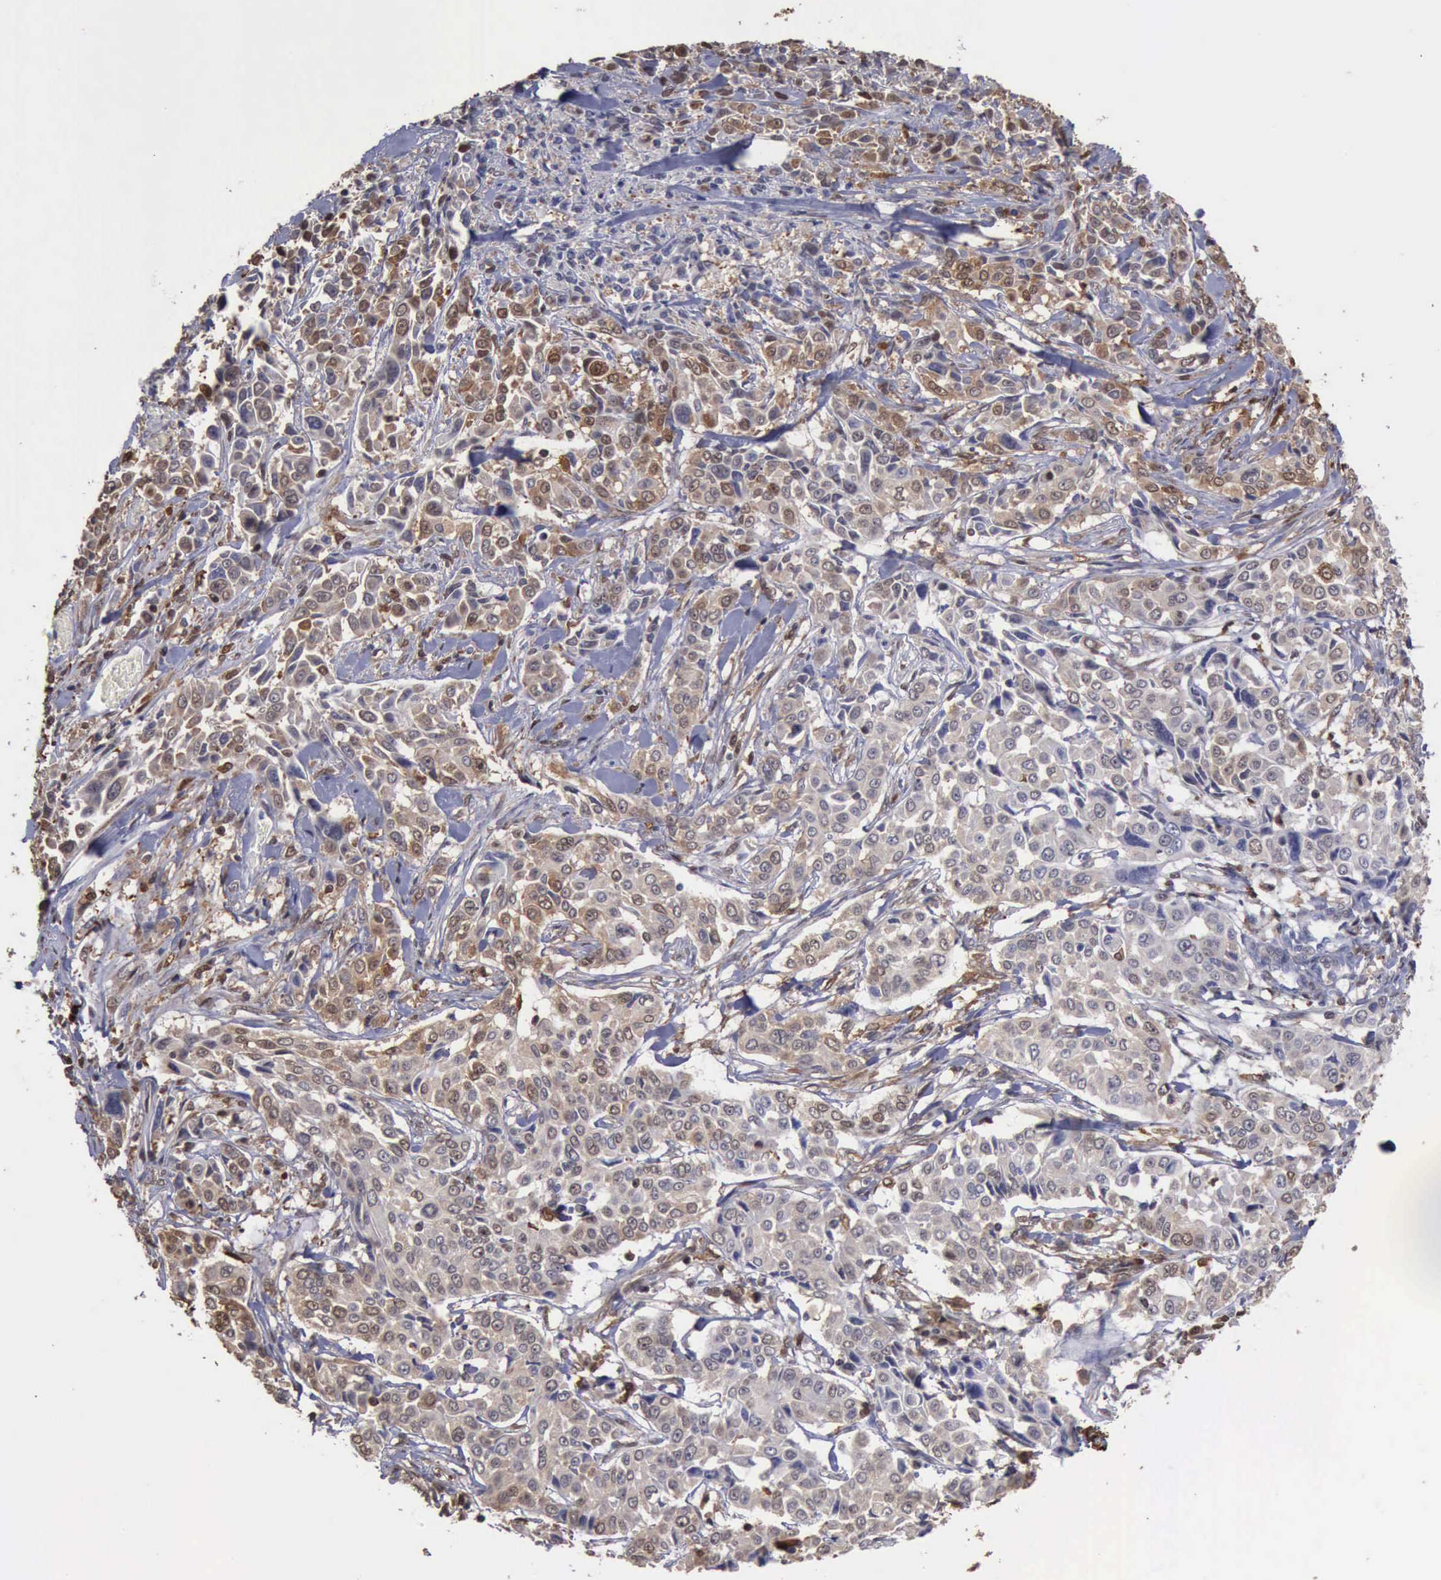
{"staining": {"intensity": "moderate", "quantity": "25%-75%", "location": "cytoplasmic/membranous,nuclear"}, "tissue": "pancreatic cancer", "cell_type": "Tumor cells", "image_type": "cancer", "snomed": [{"axis": "morphology", "description": "Adenocarcinoma, NOS"}, {"axis": "topography", "description": "Pancreas"}], "caption": "Approximately 25%-75% of tumor cells in human pancreatic adenocarcinoma demonstrate moderate cytoplasmic/membranous and nuclear protein expression as visualized by brown immunohistochemical staining.", "gene": "STAT1", "patient": {"sex": "female", "age": 52}}